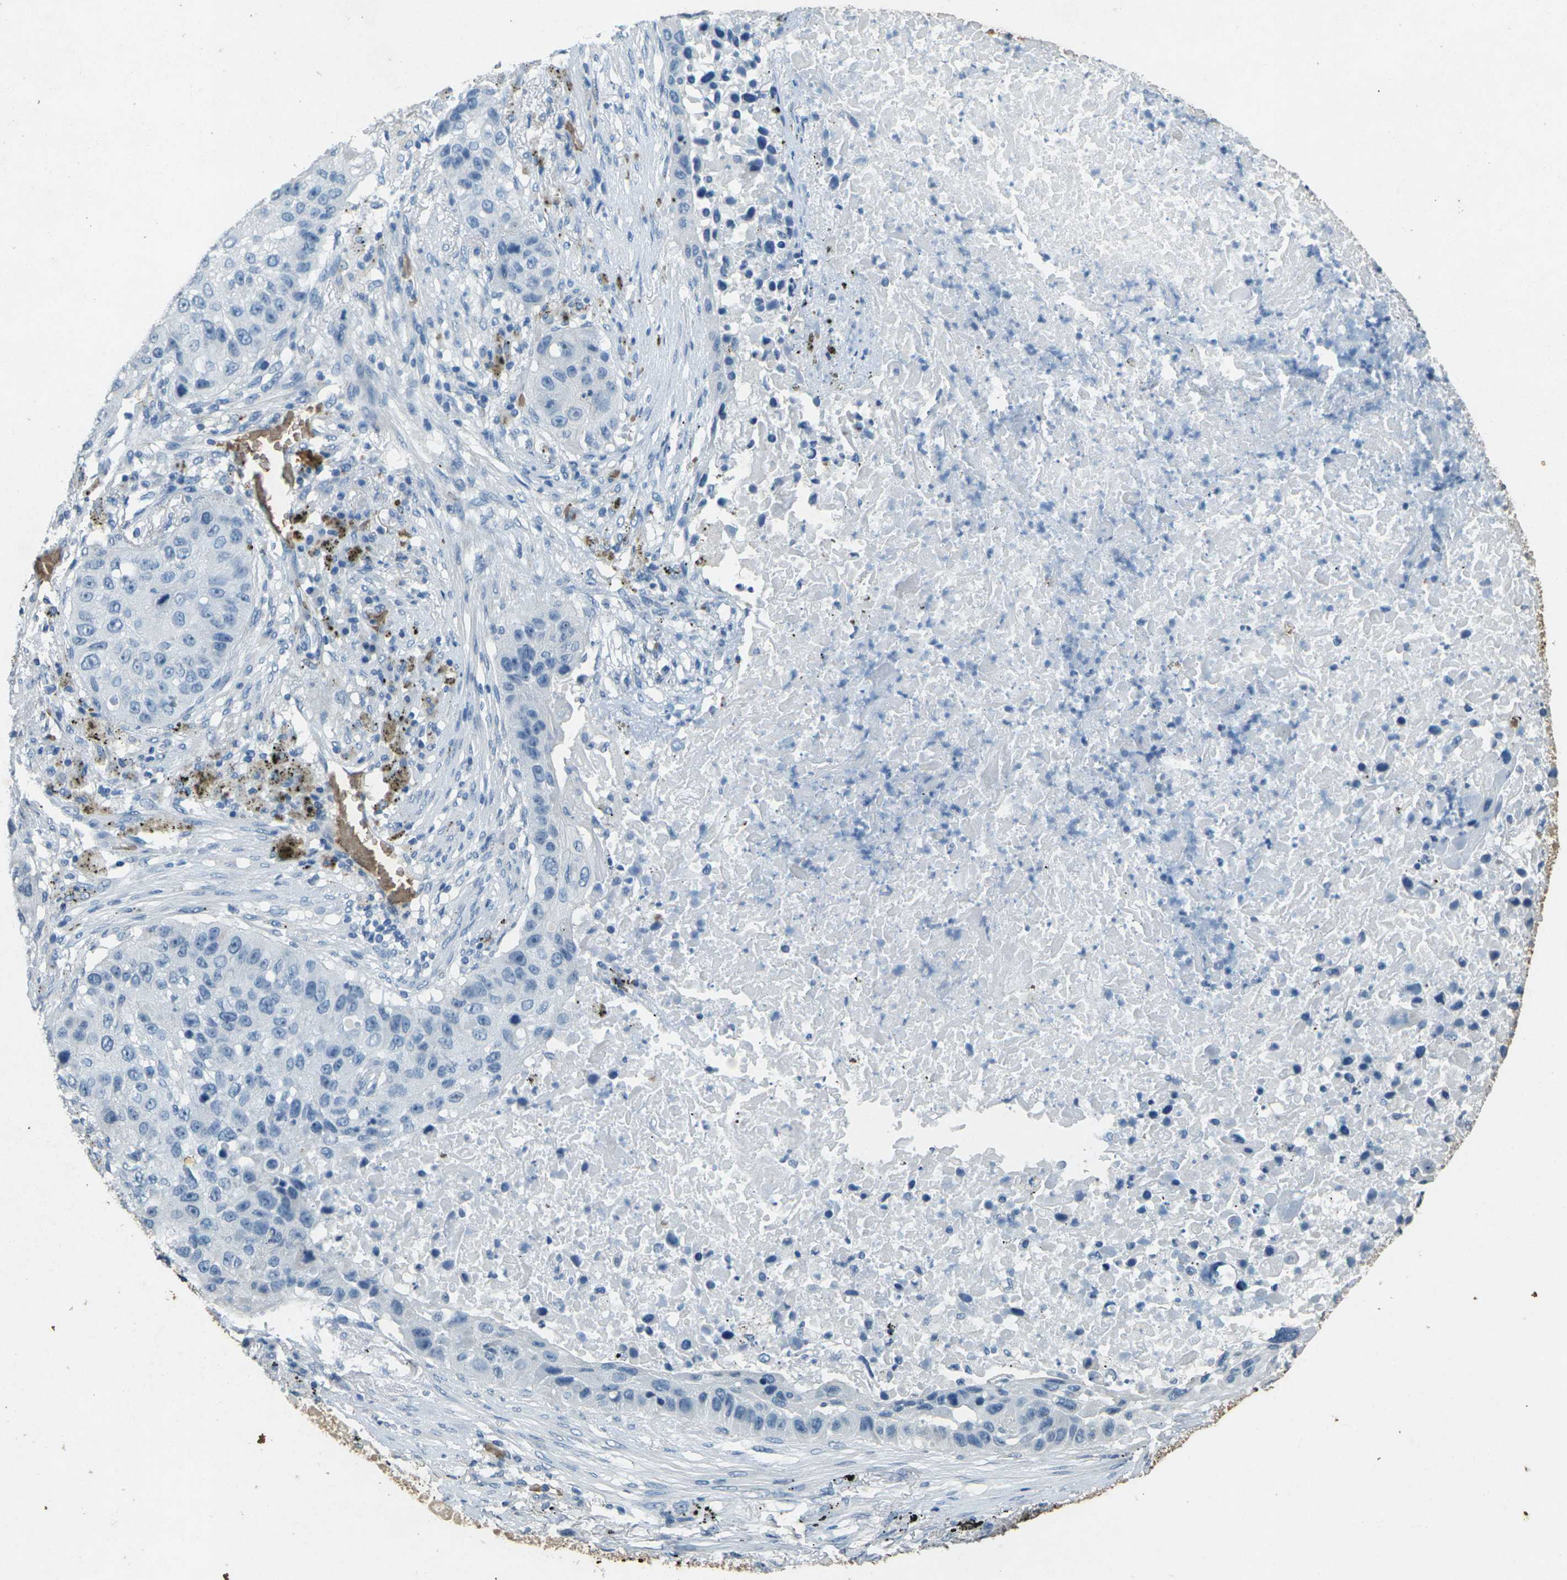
{"staining": {"intensity": "negative", "quantity": "none", "location": "none"}, "tissue": "lung cancer", "cell_type": "Tumor cells", "image_type": "cancer", "snomed": [{"axis": "morphology", "description": "Squamous cell carcinoma, NOS"}, {"axis": "topography", "description": "Lung"}], "caption": "Tumor cells show no significant expression in lung squamous cell carcinoma.", "gene": "HBB", "patient": {"sex": "male", "age": 57}}